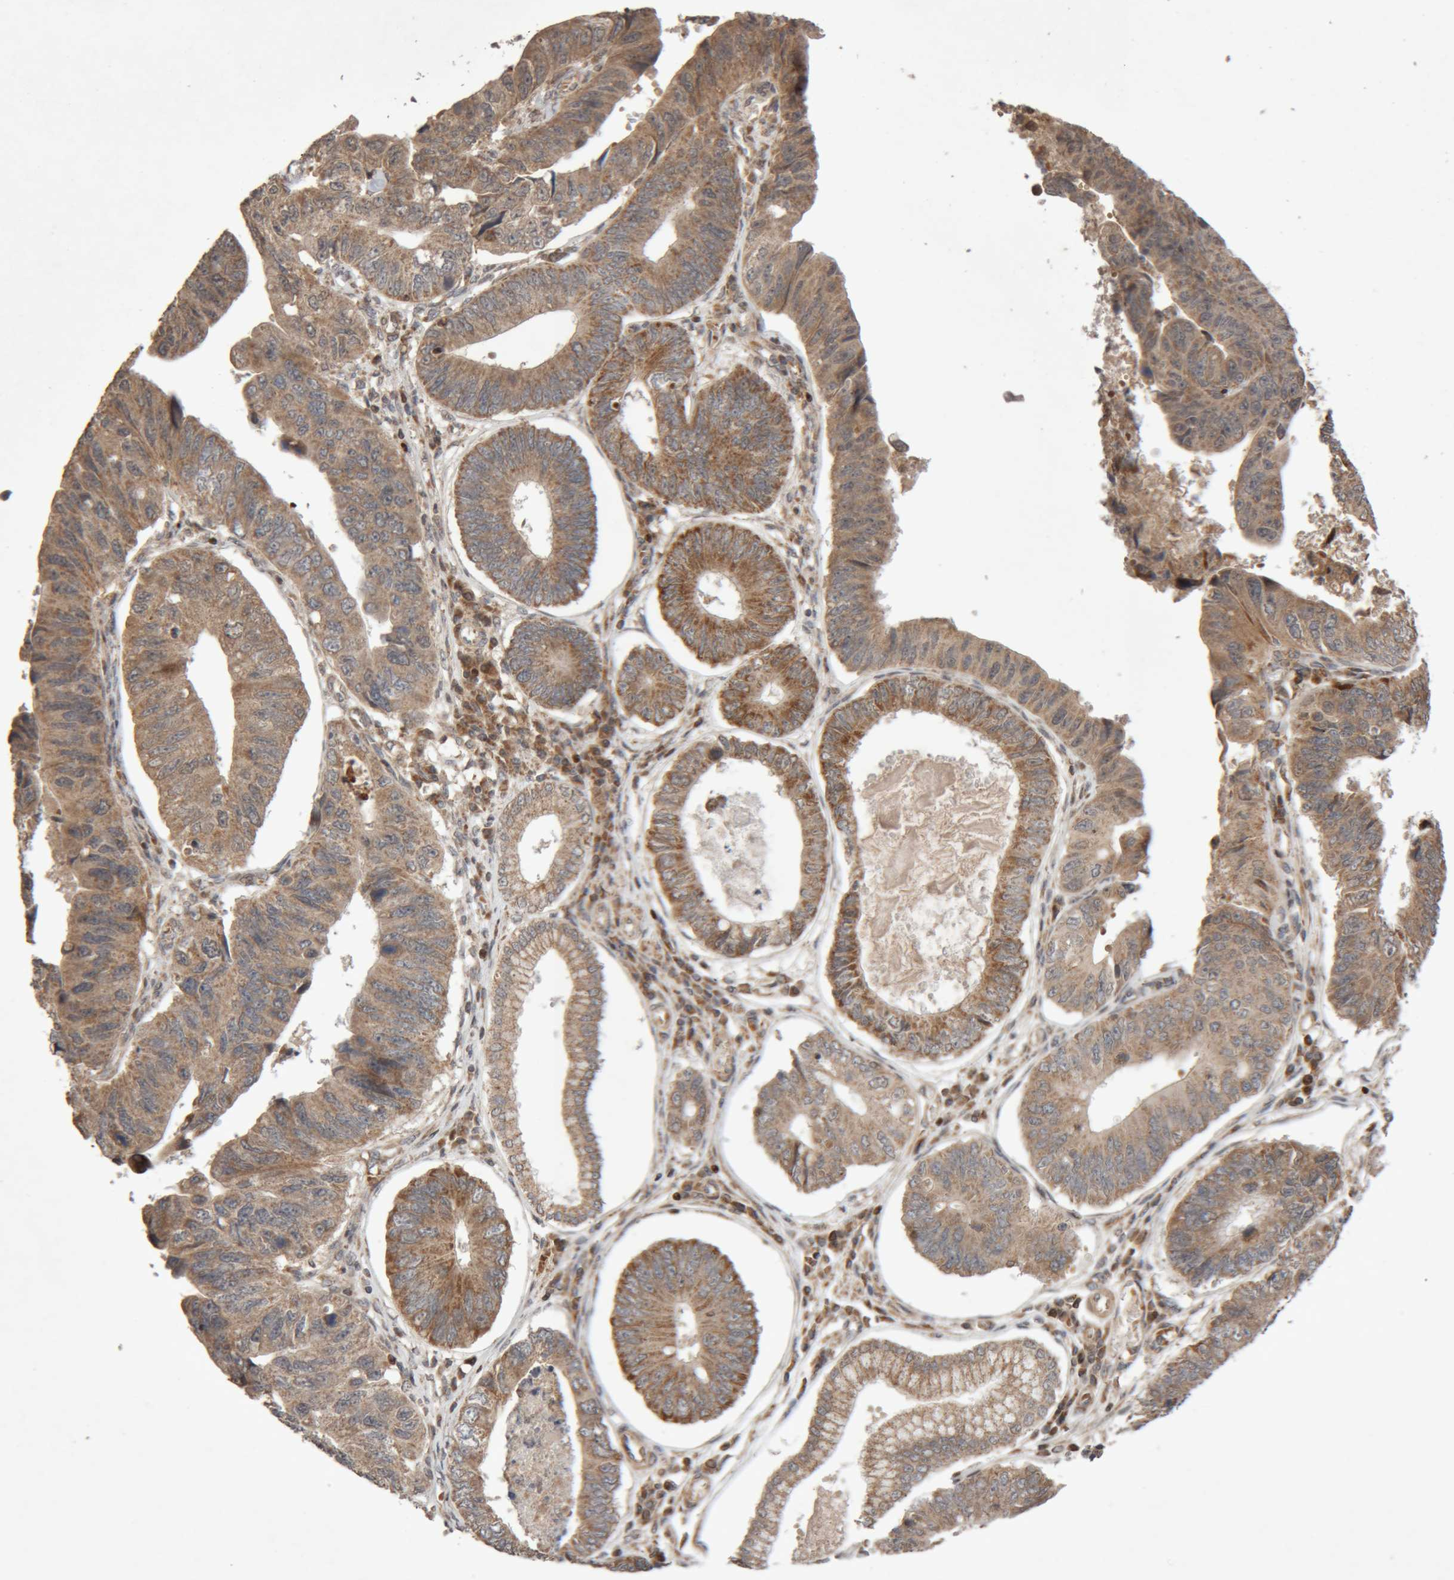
{"staining": {"intensity": "moderate", "quantity": ">75%", "location": "cytoplasmic/membranous"}, "tissue": "stomach cancer", "cell_type": "Tumor cells", "image_type": "cancer", "snomed": [{"axis": "morphology", "description": "Adenocarcinoma, NOS"}, {"axis": "topography", "description": "Stomach"}], "caption": "Moderate cytoplasmic/membranous positivity is identified in approximately >75% of tumor cells in adenocarcinoma (stomach).", "gene": "KIF21B", "patient": {"sex": "male", "age": 59}}